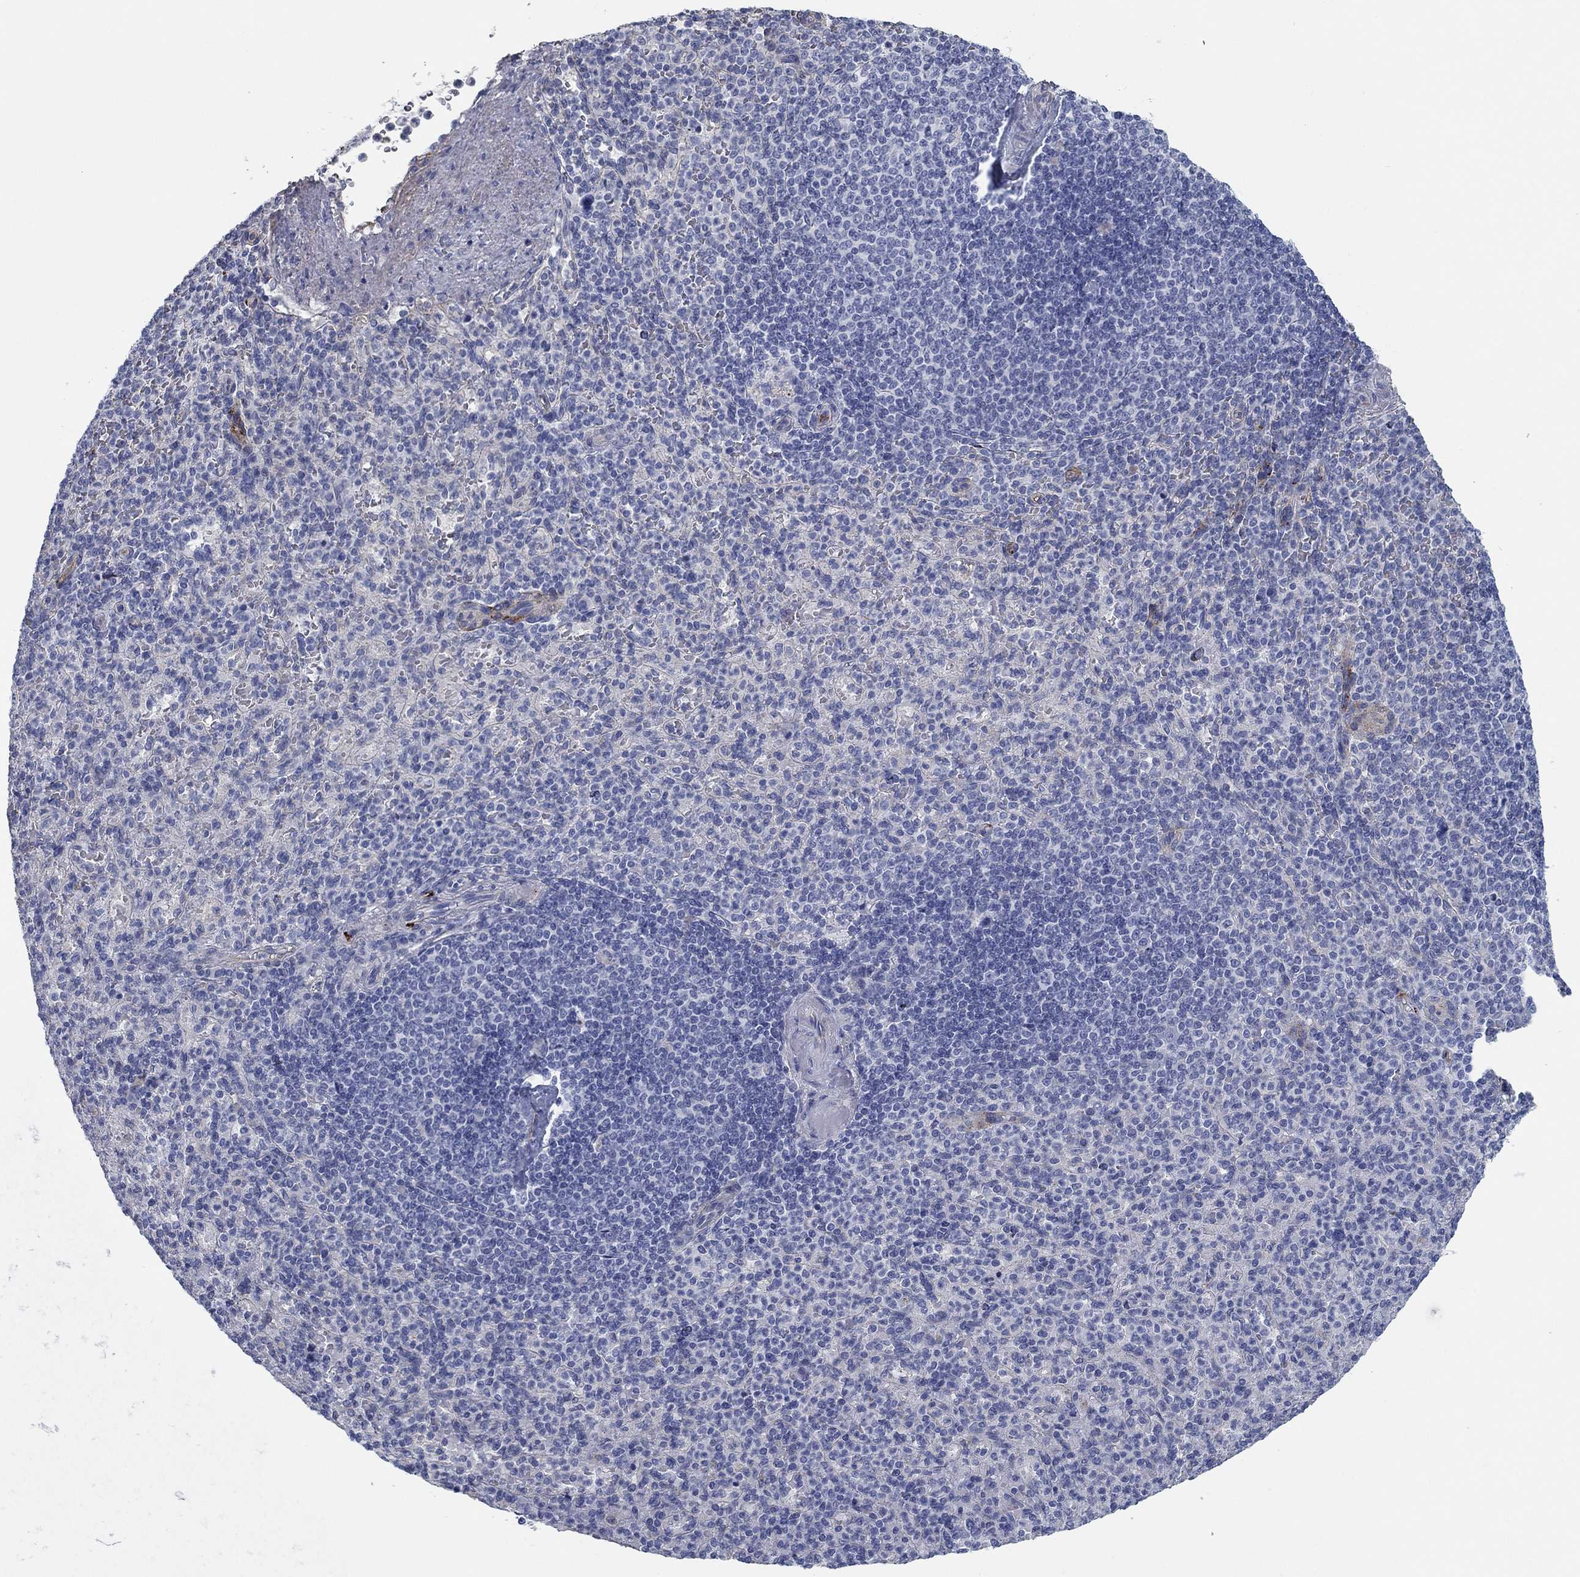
{"staining": {"intensity": "negative", "quantity": "none", "location": "none"}, "tissue": "spleen", "cell_type": "Cells in red pulp", "image_type": "normal", "snomed": [{"axis": "morphology", "description": "Normal tissue, NOS"}, {"axis": "topography", "description": "Spleen"}], "caption": "This is an immunohistochemistry (IHC) photomicrograph of normal human spleen. There is no positivity in cells in red pulp.", "gene": "APOC3", "patient": {"sex": "female", "age": 74}}